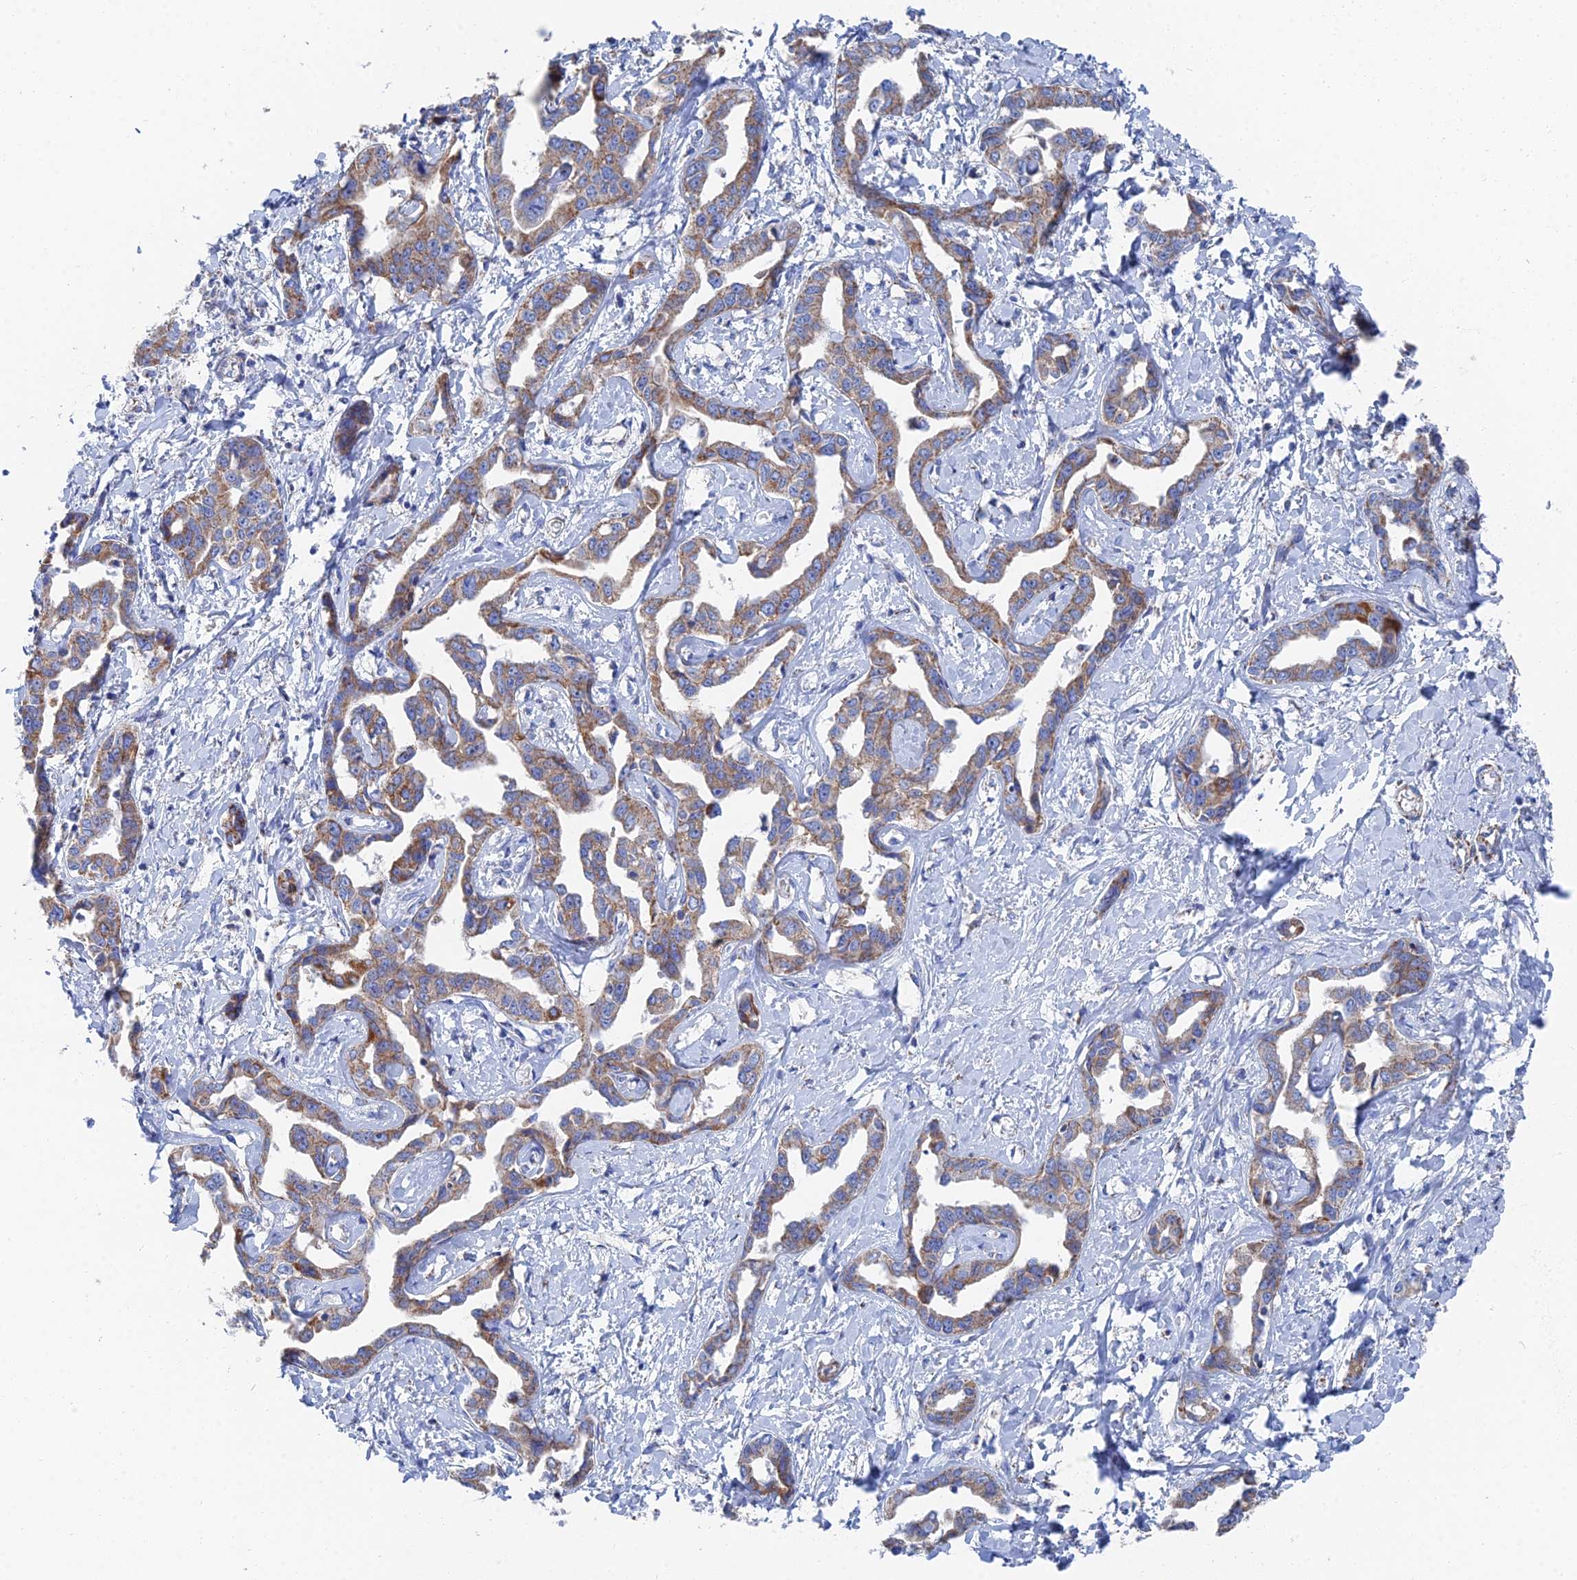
{"staining": {"intensity": "moderate", "quantity": "25%-75%", "location": "cytoplasmic/membranous"}, "tissue": "liver cancer", "cell_type": "Tumor cells", "image_type": "cancer", "snomed": [{"axis": "morphology", "description": "Cholangiocarcinoma"}, {"axis": "topography", "description": "Liver"}], "caption": "Immunohistochemical staining of liver cholangiocarcinoma shows moderate cytoplasmic/membranous protein positivity in approximately 25%-75% of tumor cells. Nuclei are stained in blue.", "gene": "IFT80", "patient": {"sex": "male", "age": 59}}